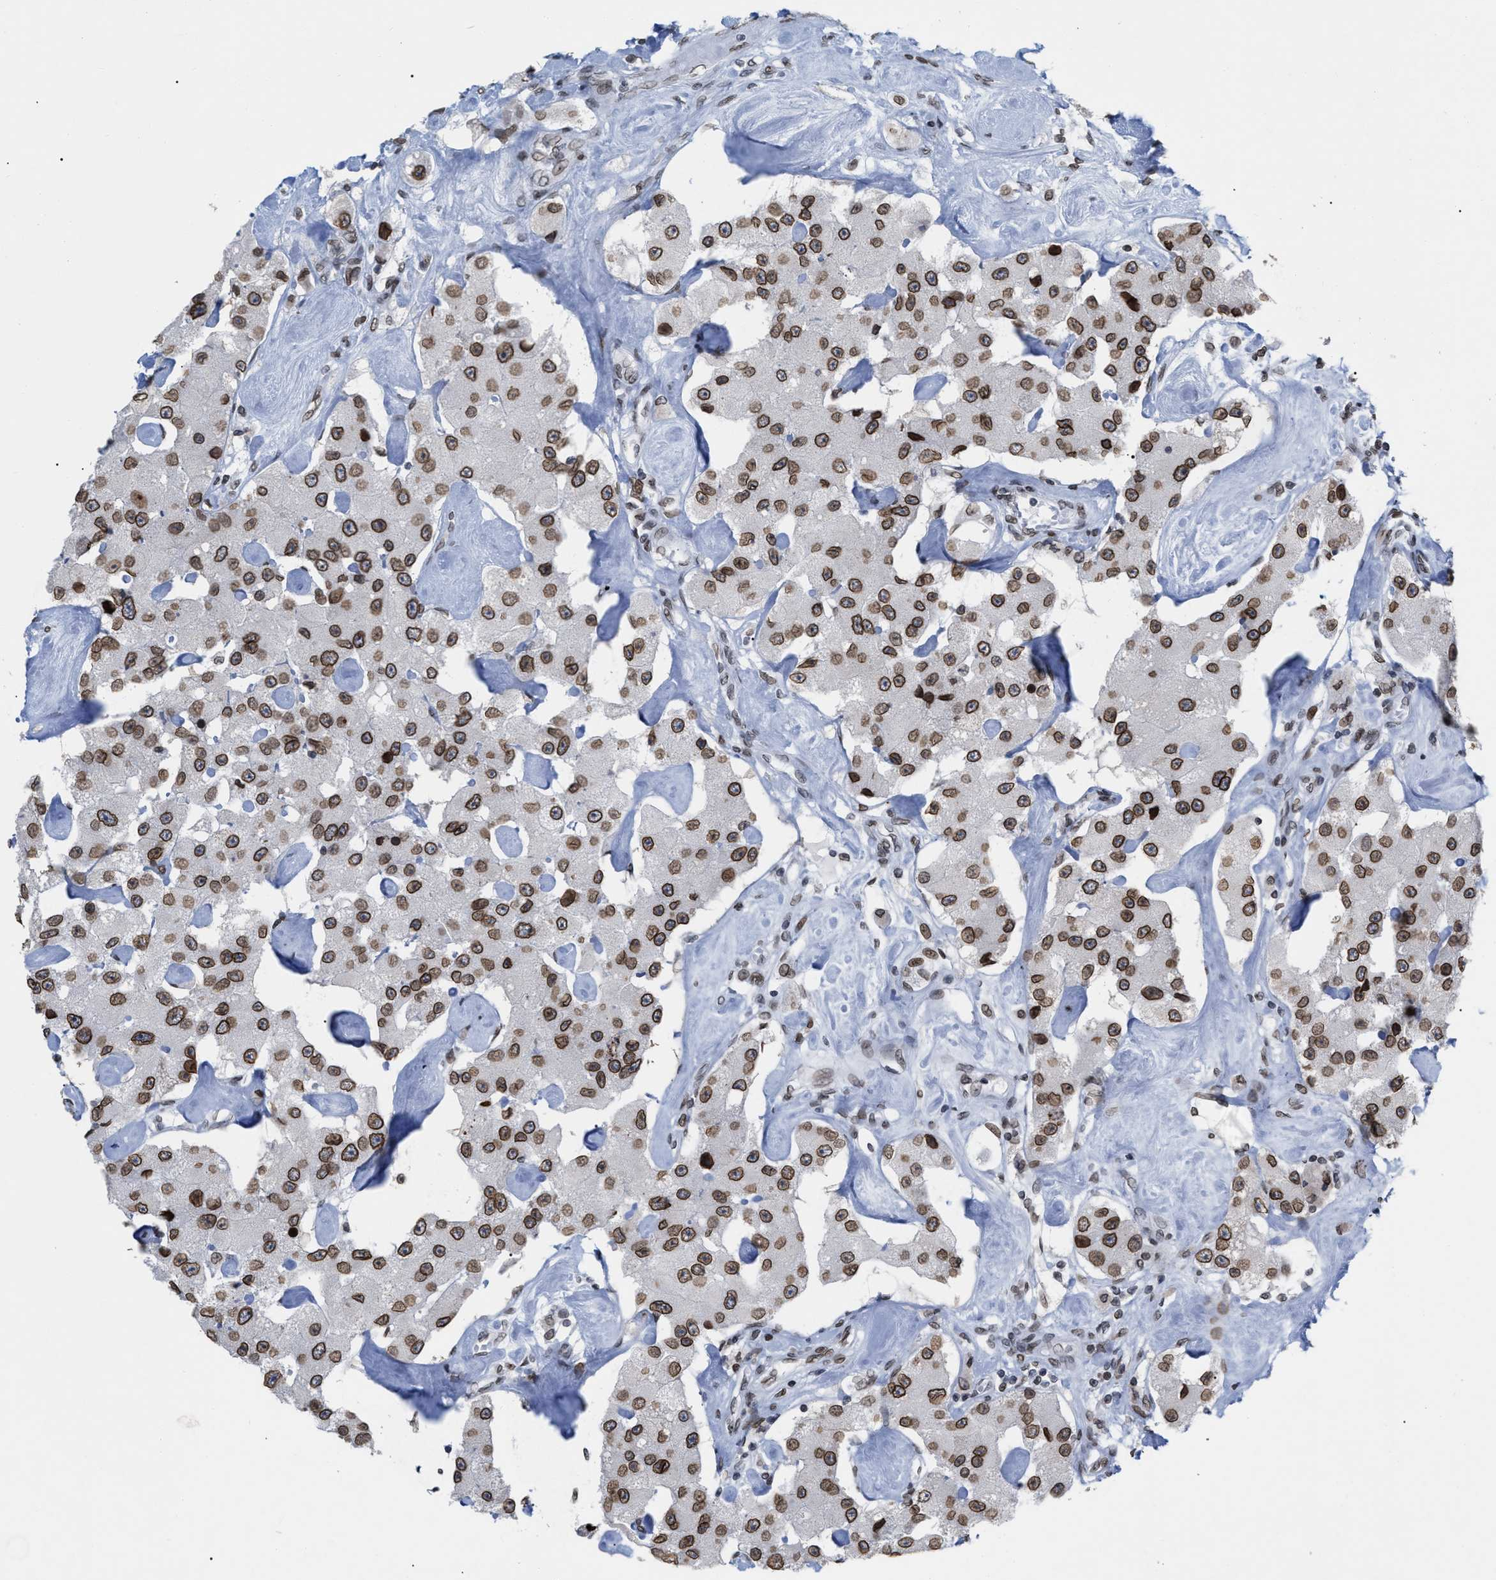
{"staining": {"intensity": "strong", "quantity": ">75%", "location": "cytoplasmic/membranous,nuclear"}, "tissue": "carcinoid", "cell_type": "Tumor cells", "image_type": "cancer", "snomed": [{"axis": "morphology", "description": "Carcinoid, malignant, NOS"}, {"axis": "topography", "description": "Pancreas"}], "caption": "A high-resolution image shows IHC staining of malignant carcinoid, which displays strong cytoplasmic/membranous and nuclear expression in about >75% of tumor cells. The protein of interest is stained brown, and the nuclei are stained in blue (DAB IHC with brightfield microscopy, high magnification).", "gene": "TPR", "patient": {"sex": "male", "age": 41}}